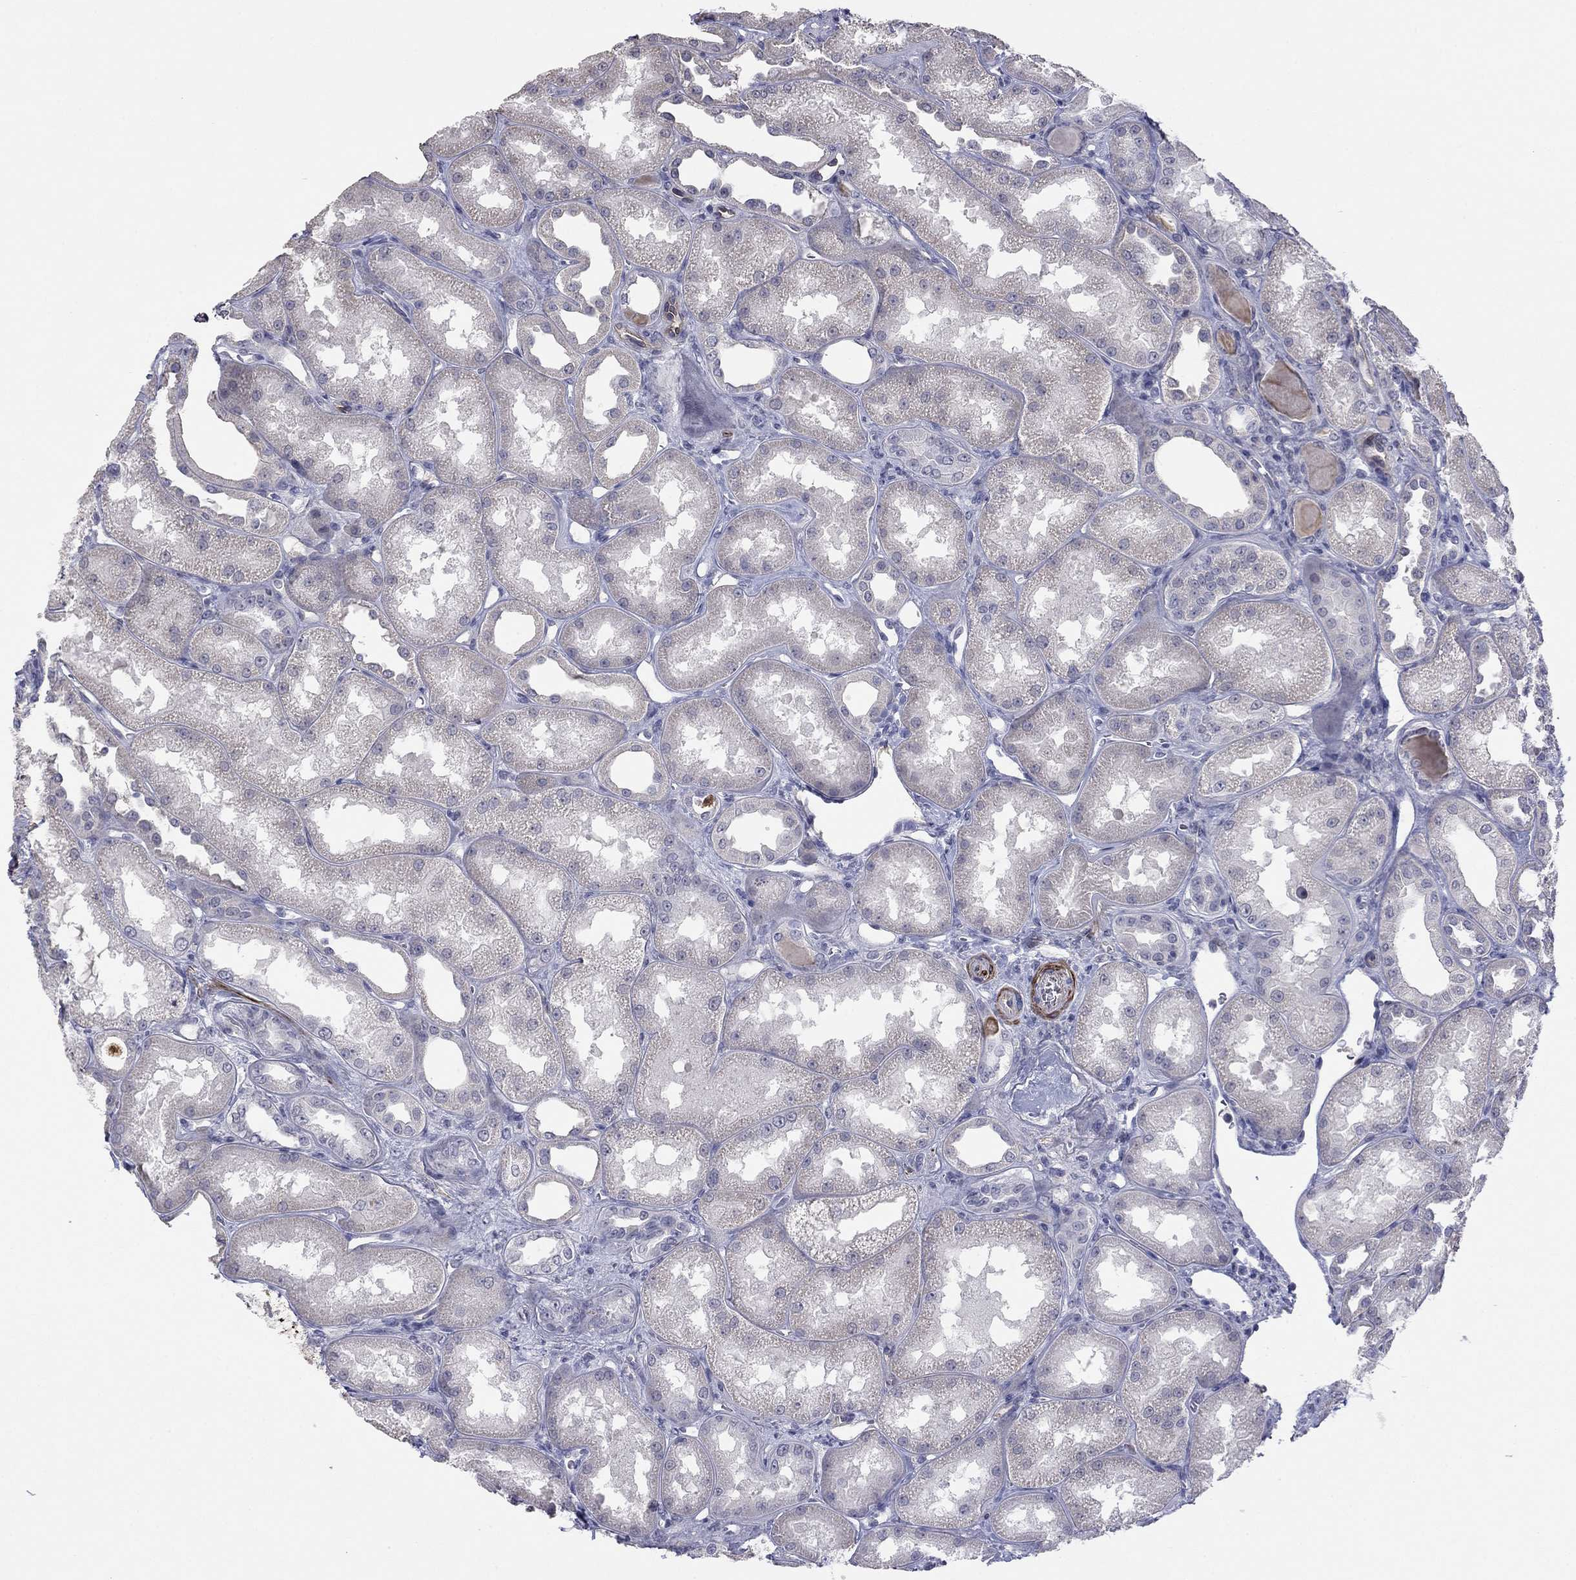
{"staining": {"intensity": "negative", "quantity": "none", "location": "none"}, "tissue": "kidney", "cell_type": "Cells in glomeruli", "image_type": "normal", "snomed": [{"axis": "morphology", "description": "Normal tissue, NOS"}, {"axis": "topography", "description": "Kidney"}], "caption": "Cells in glomeruli show no significant protein positivity in unremarkable kidney.", "gene": "IP6K3", "patient": {"sex": "male", "age": 61}}